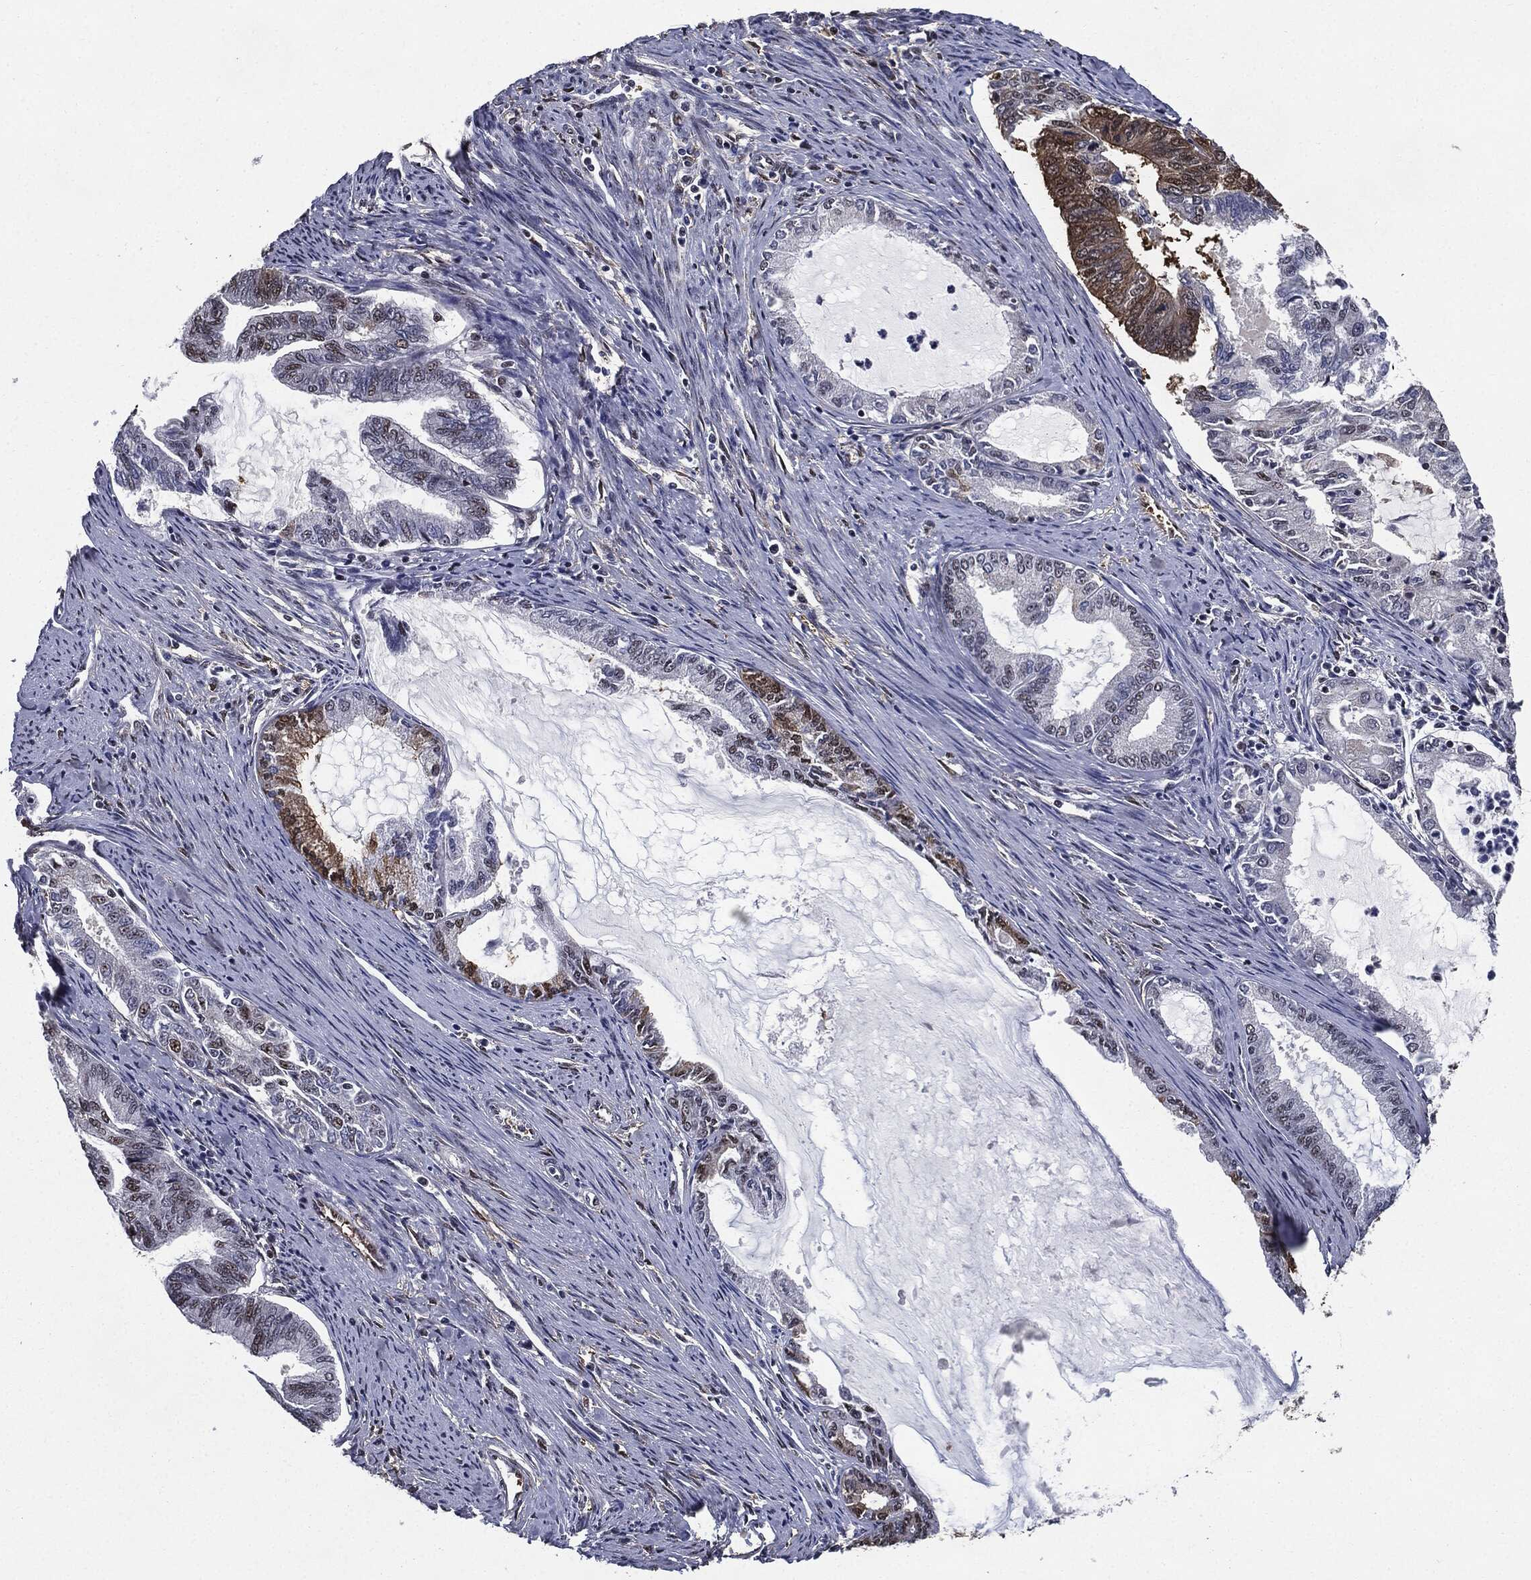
{"staining": {"intensity": "strong", "quantity": "25%-75%", "location": "cytoplasmic/membranous,nuclear"}, "tissue": "endometrial cancer", "cell_type": "Tumor cells", "image_type": "cancer", "snomed": [{"axis": "morphology", "description": "Adenocarcinoma, NOS"}, {"axis": "topography", "description": "Endometrium"}], "caption": "Approximately 25%-75% of tumor cells in endometrial cancer display strong cytoplasmic/membranous and nuclear protein staining as visualized by brown immunohistochemical staining.", "gene": "JUN", "patient": {"sex": "female", "age": 86}}